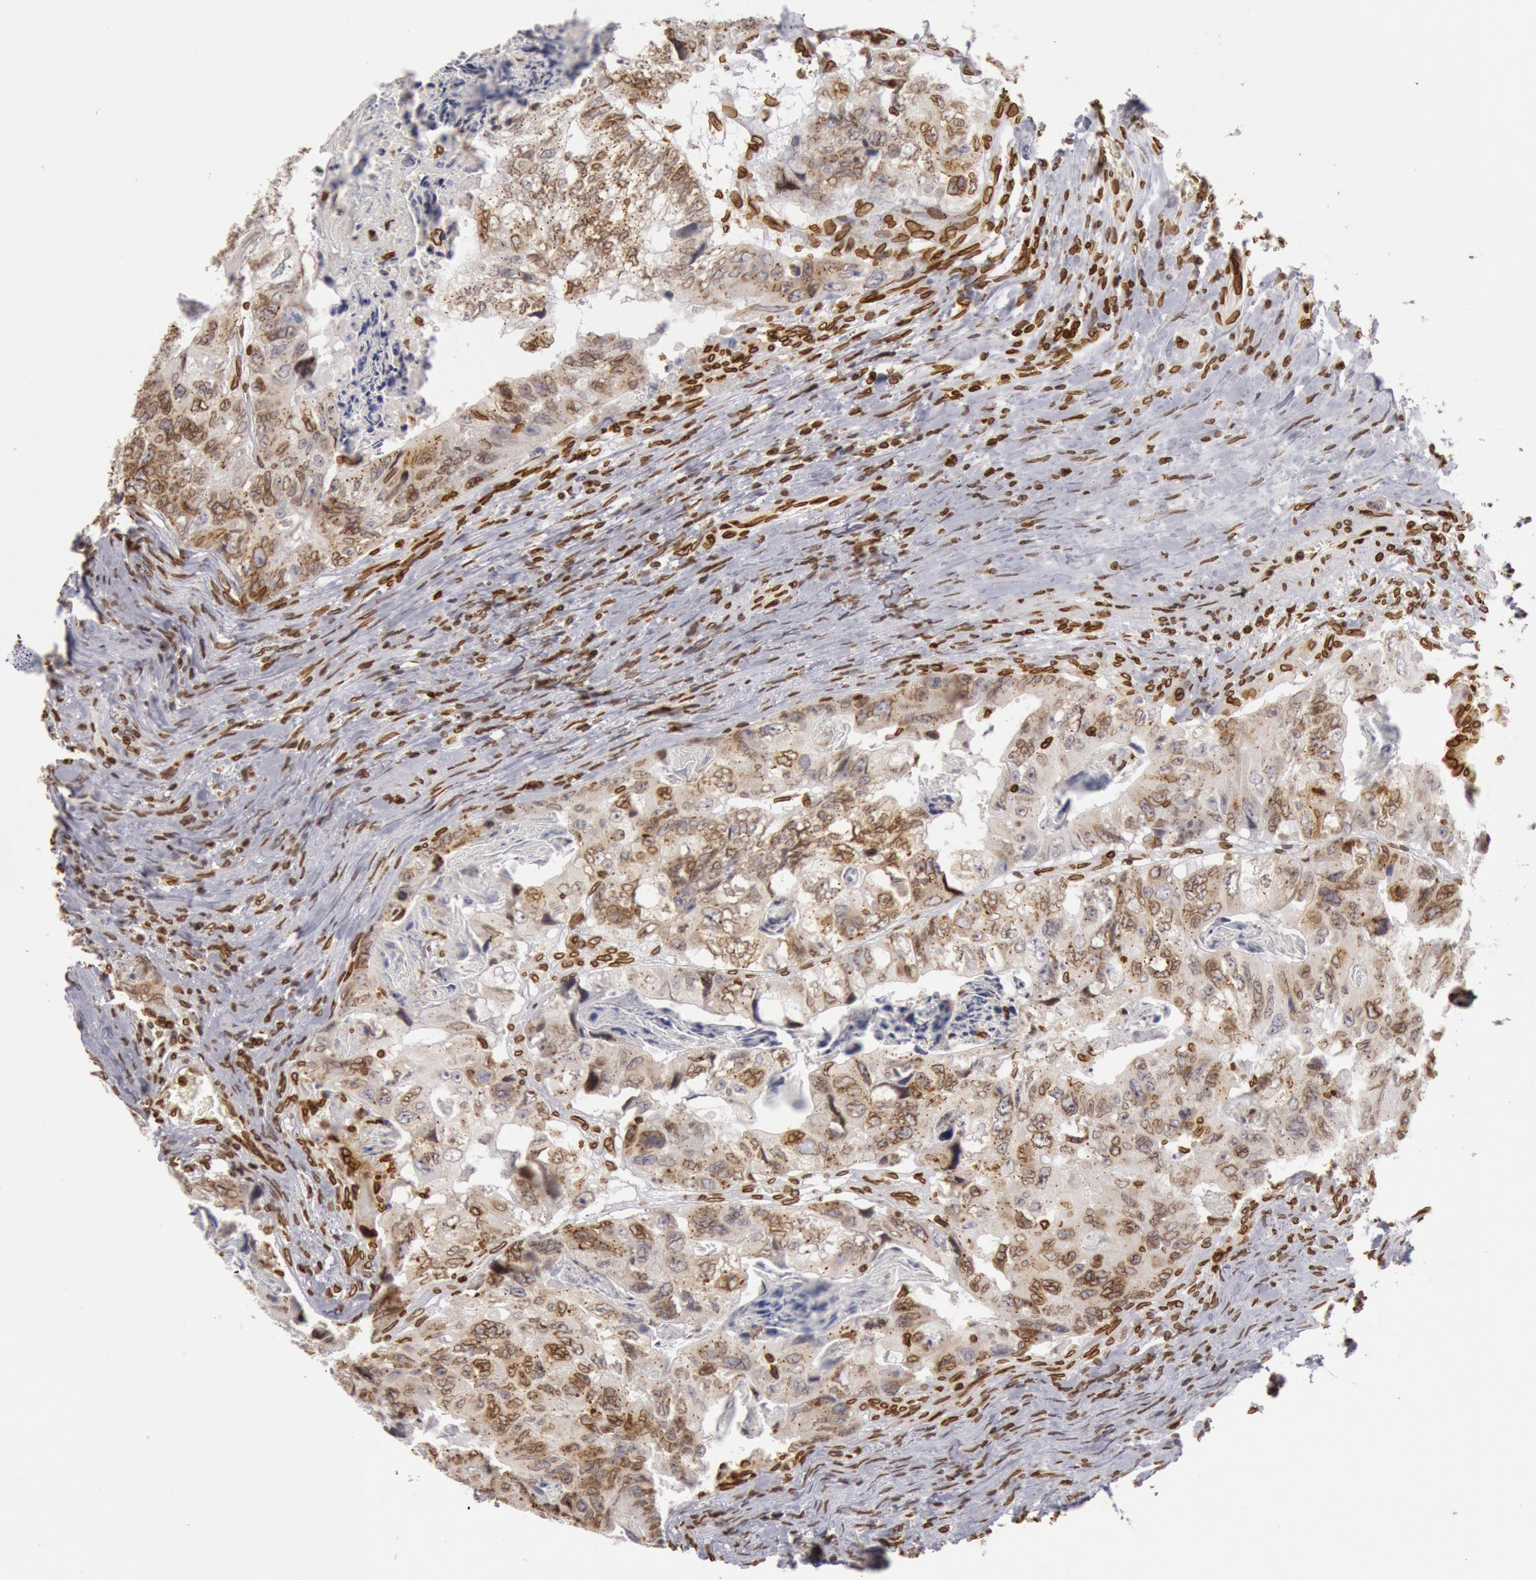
{"staining": {"intensity": "moderate", "quantity": "25%-75%", "location": "nuclear"}, "tissue": "colorectal cancer", "cell_type": "Tumor cells", "image_type": "cancer", "snomed": [{"axis": "morphology", "description": "Adenocarcinoma, NOS"}, {"axis": "topography", "description": "Rectum"}], "caption": "Protein expression analysis of colorectal adenocarcinoma exhibits moderate nuclear positivity in about 25%-75% of tumor cells.", "gene": "SUN2", "patient": {"sex": "female", "age": 82}}